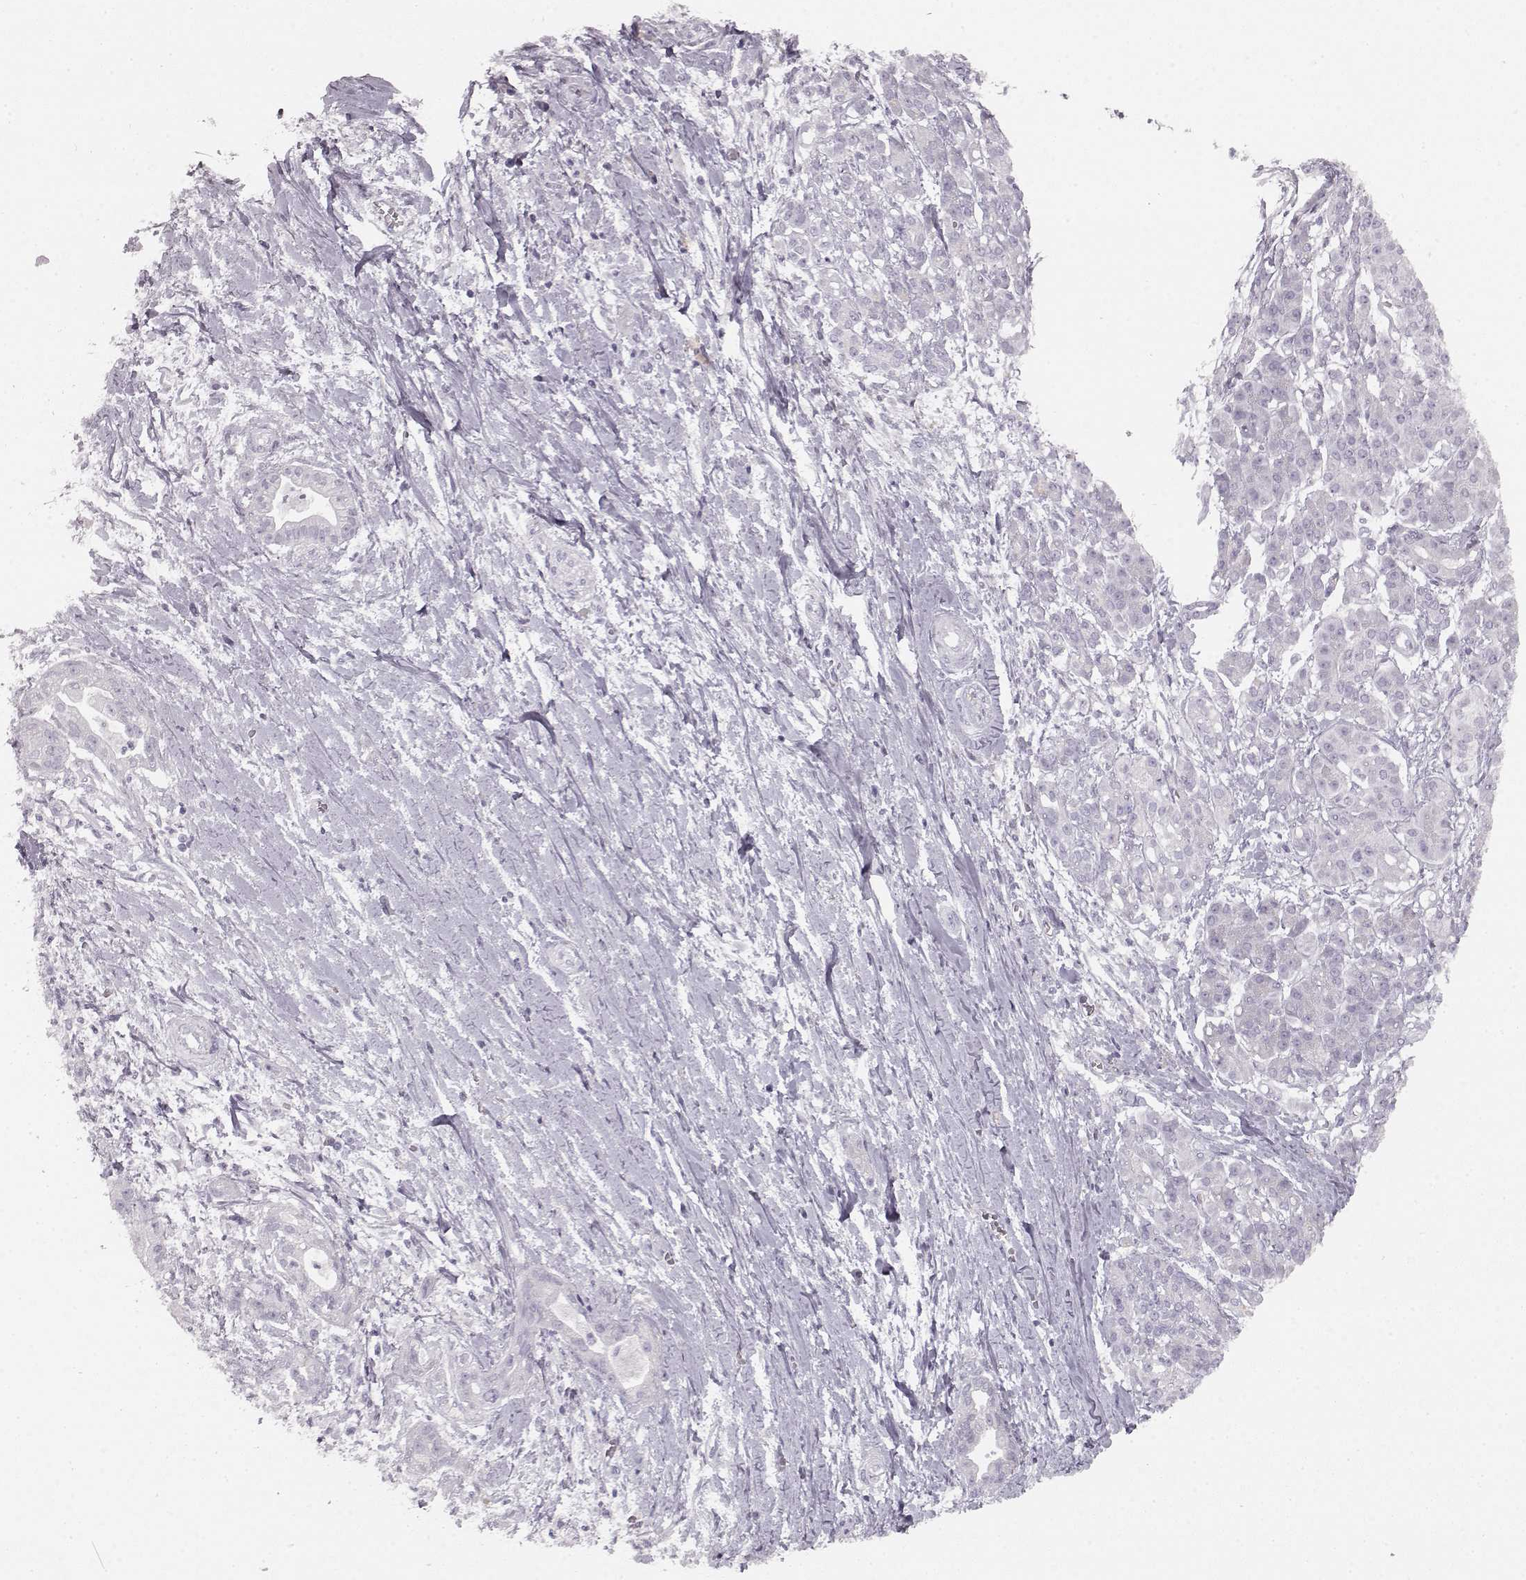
{"staining": {"intensity": "negative", "quantity": "none", "location": "none"}, "tissue": "pancreatic cancer", "cell_type": "Tumor cells", "image_type": "cancer", "snomed": [{"axis": "morphology", "description": "Normal tissue, NOS"}, {"axis": "morphology", "description": "Adenocarcinoma, NOS"}, {"axis": "topography", "description": "Lymph node"}, {"axis": "topography", "description": "Pancreas"}], "caption": "This micrograph is of adenocarcinoma (pancreatic) stained with immunohistochemistry (IHC) to label a protein in brown with the nuclei are counter-stained blue. There is no positivity in tumor cells.", "gene": "KIAA0319", "patient": {"sex": "female", "age": 58}}